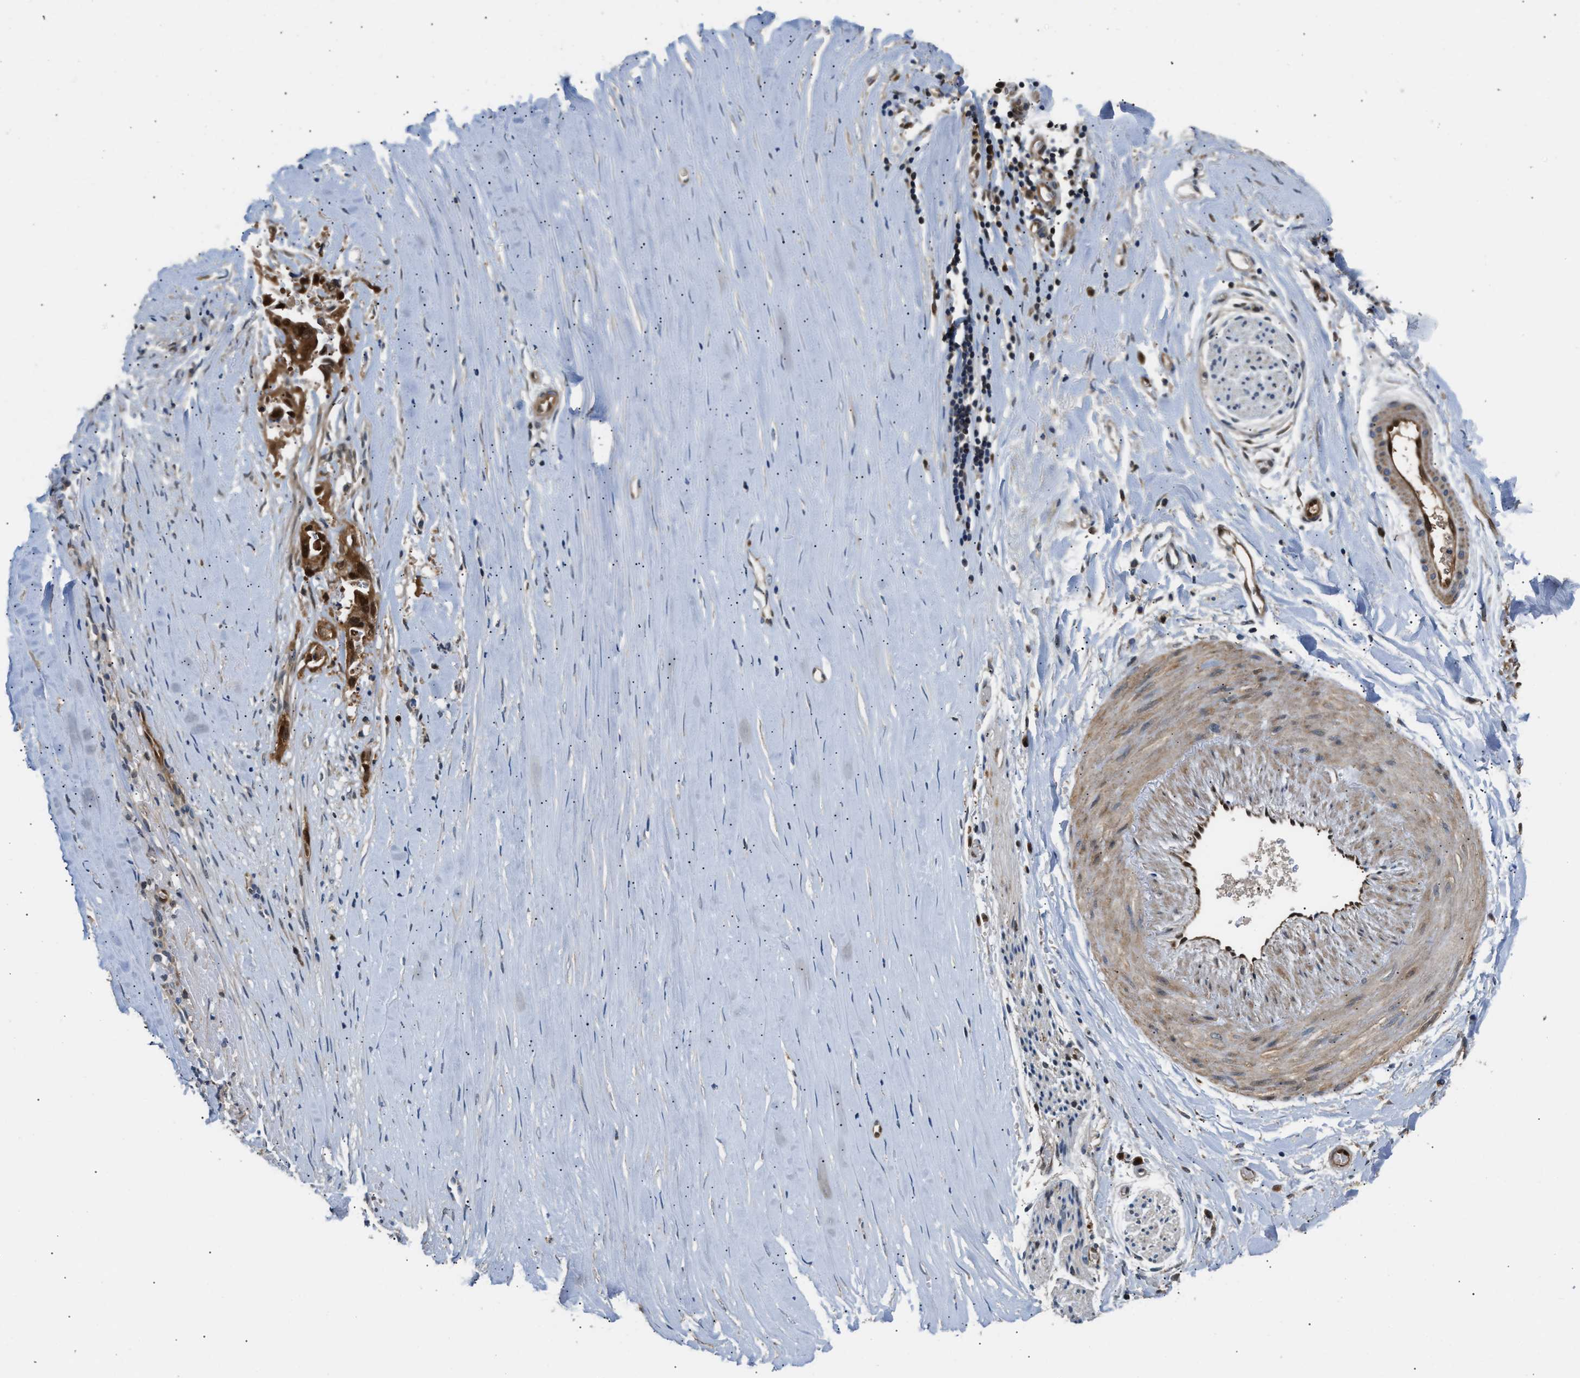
{"staining": {"intensity": "moderate", "quantity": ">75%", "location": "cytoplasmic/membranous,nuclear"}, "tissue": "liver cancer", "cell_type": "Tumor cells", "image_type": "cancer", "snomed": [{"axis": "morphology", "description": "Cholangiocarcinoma"}, {"axis": "topography", "description": "Liver"}], "caption": "Immunohistochemical staining of cholangiocarcinoma (liver) demonstrates moderate cytoplasmic/membranous and nuclear protein positivity in about >75% of tumor cells.", "gene": "PPA1", "patient": {"sex": "female", "age": 70}}